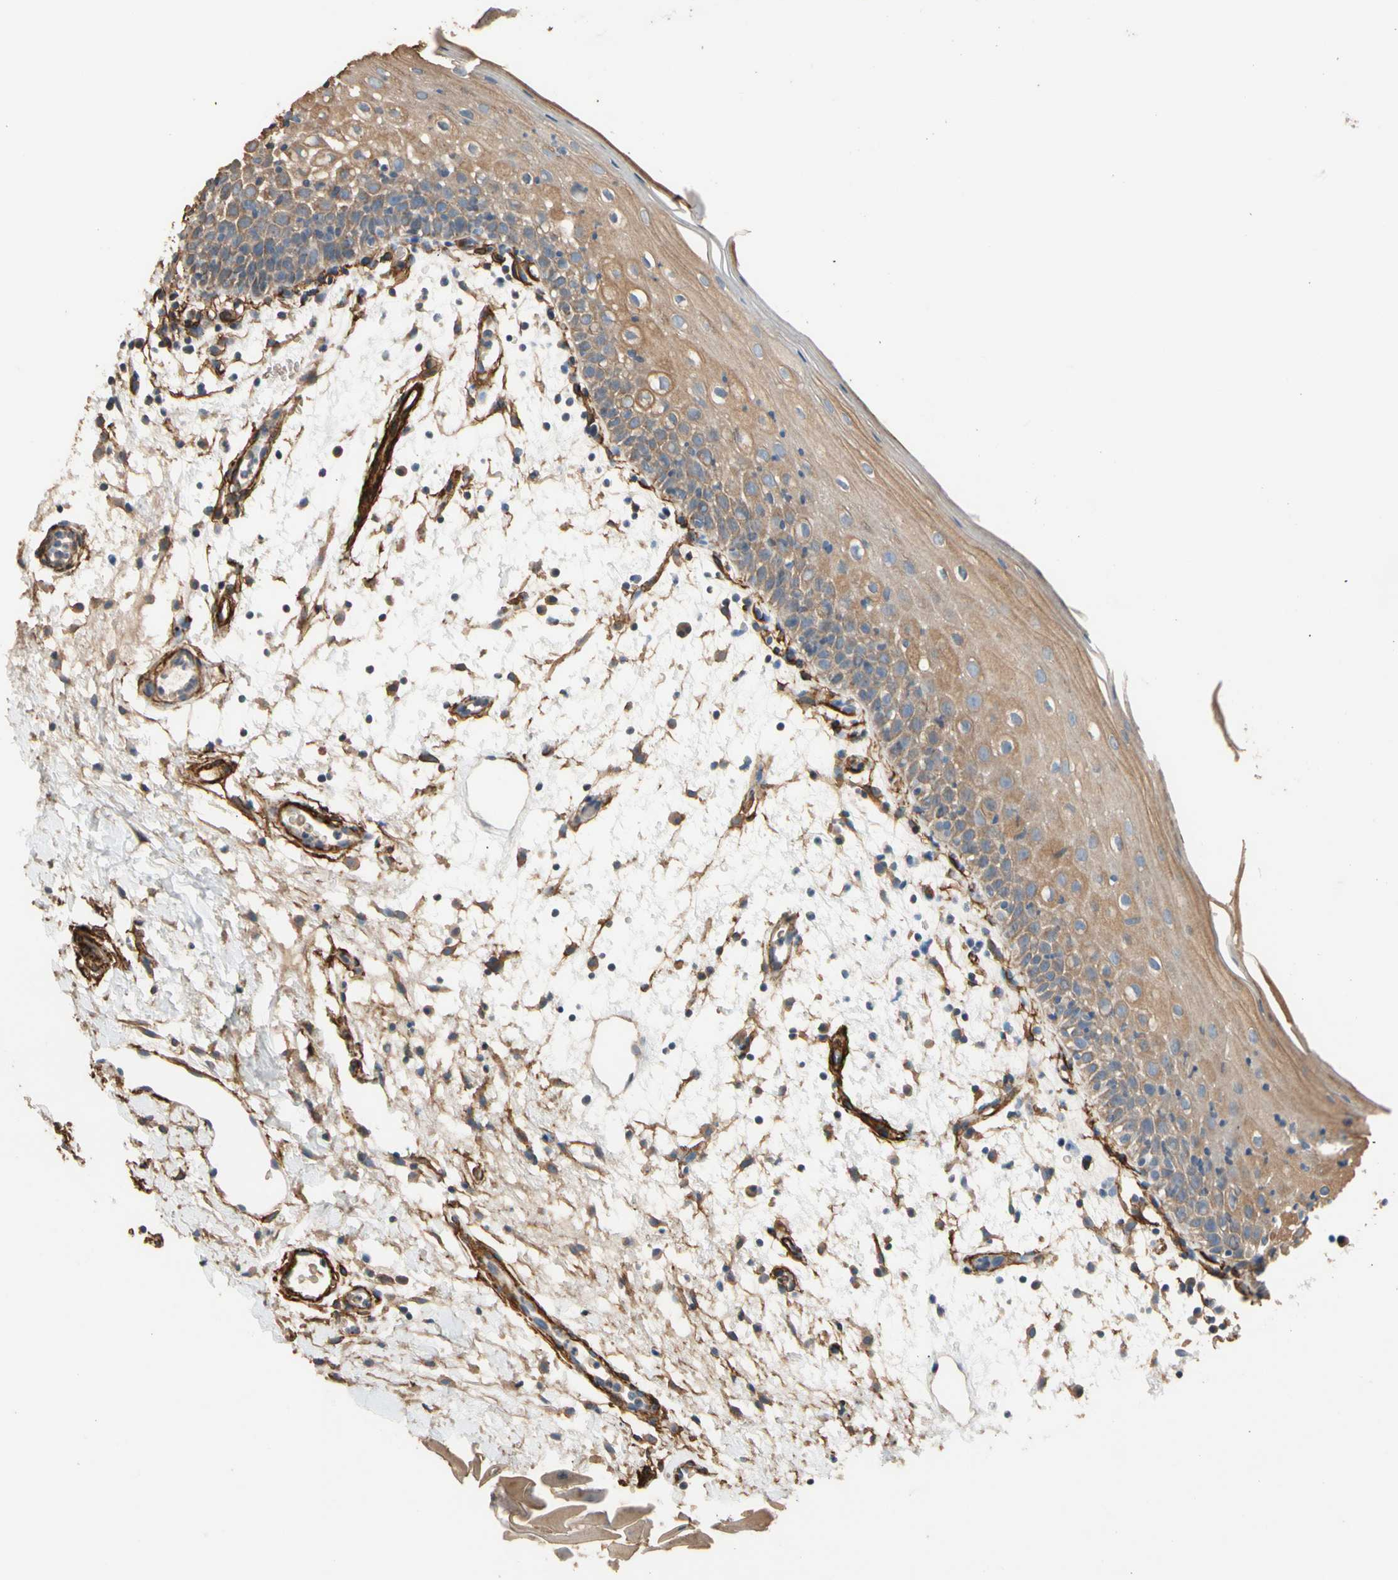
{"staining": {"intensity": "moderate", "quantity": ">75%", "location": "cytoplasmic/membranous"}, "tissue": "oral mucosa", "cell_type": "Squamous epithelial cells", "image_type": "normal", "snomed": [{"axis": "morphology", "description": "Normal tissue, NOS"}, {"axis": "morphology", "description": "Squamous cell carcinoma, NOS"}, {"axis": "topography", "description": "Skeletal muscle"}, {"axis": "topography", "description": "Oral tissue"}], "caption": "Oral mucosa stained with DAB immunohistochemistry shows medium levels of moderate cytoplasmic/membranous expression in approximately >75% of squamous epithelial cells.", "gene": "SUSD2", "patient": {"sex": "male", "age": 71}}